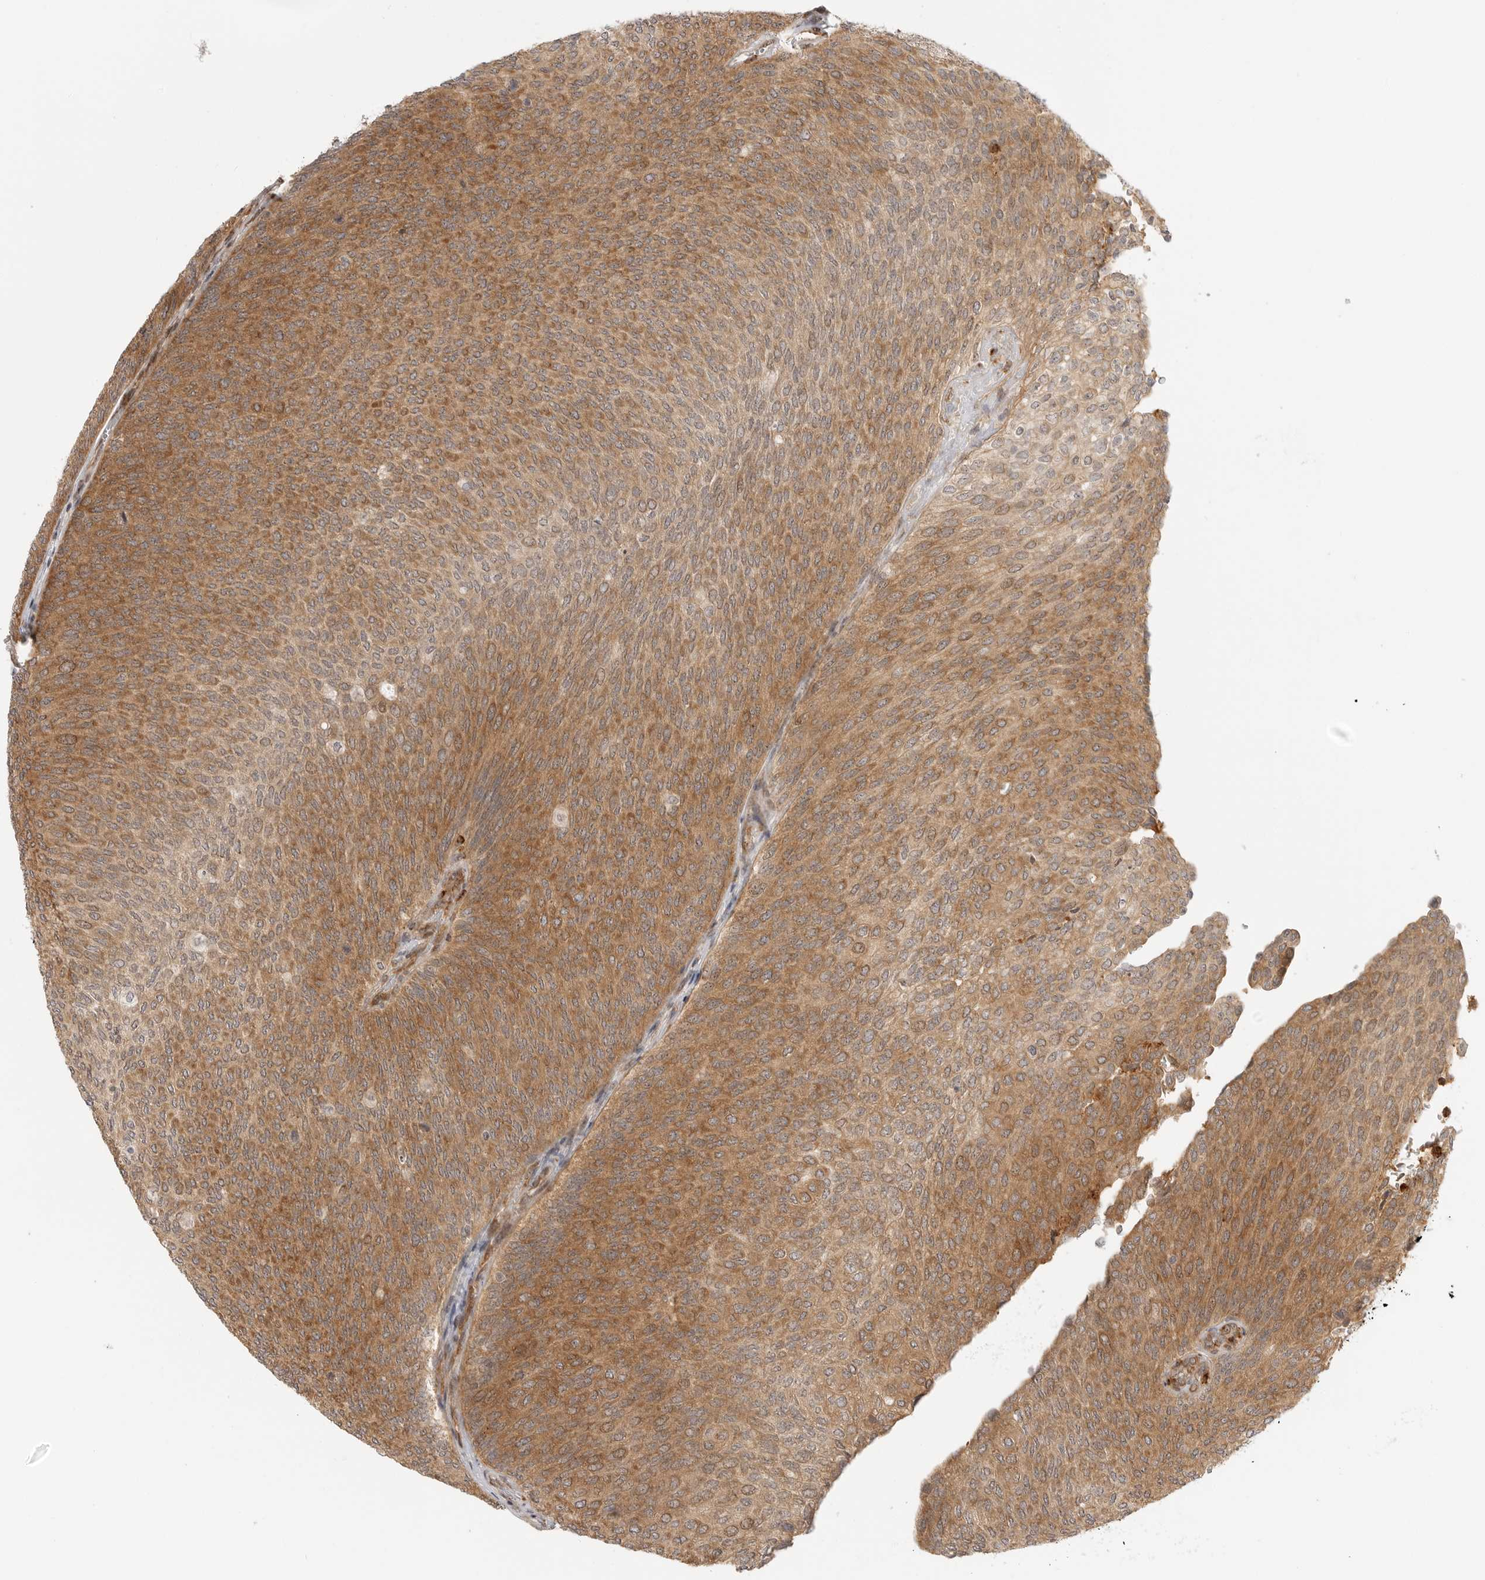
{"staining": {"intensity": "moderate", "quantity": ">75%", "location": "cytoplasmic/membranous"}, "tissue": "urothelial cancer", "cell_type": "Tumor cells", "image_type": "cancer", "snomed": [{"axis": "morphology", "description": "Urothelial carcinoma, Low grade"}, {"axis": "topography", "description": "Urinary bladder"}], "caption": "Immunohistochemical staining of low-grade urothelial carcinoma exhibits medium levels of moderate cytoplasmic/membranous expression in about >75% of tumor cells.", "gene": "DSCC1", "patient": {"sex": "female", "age": 79}}